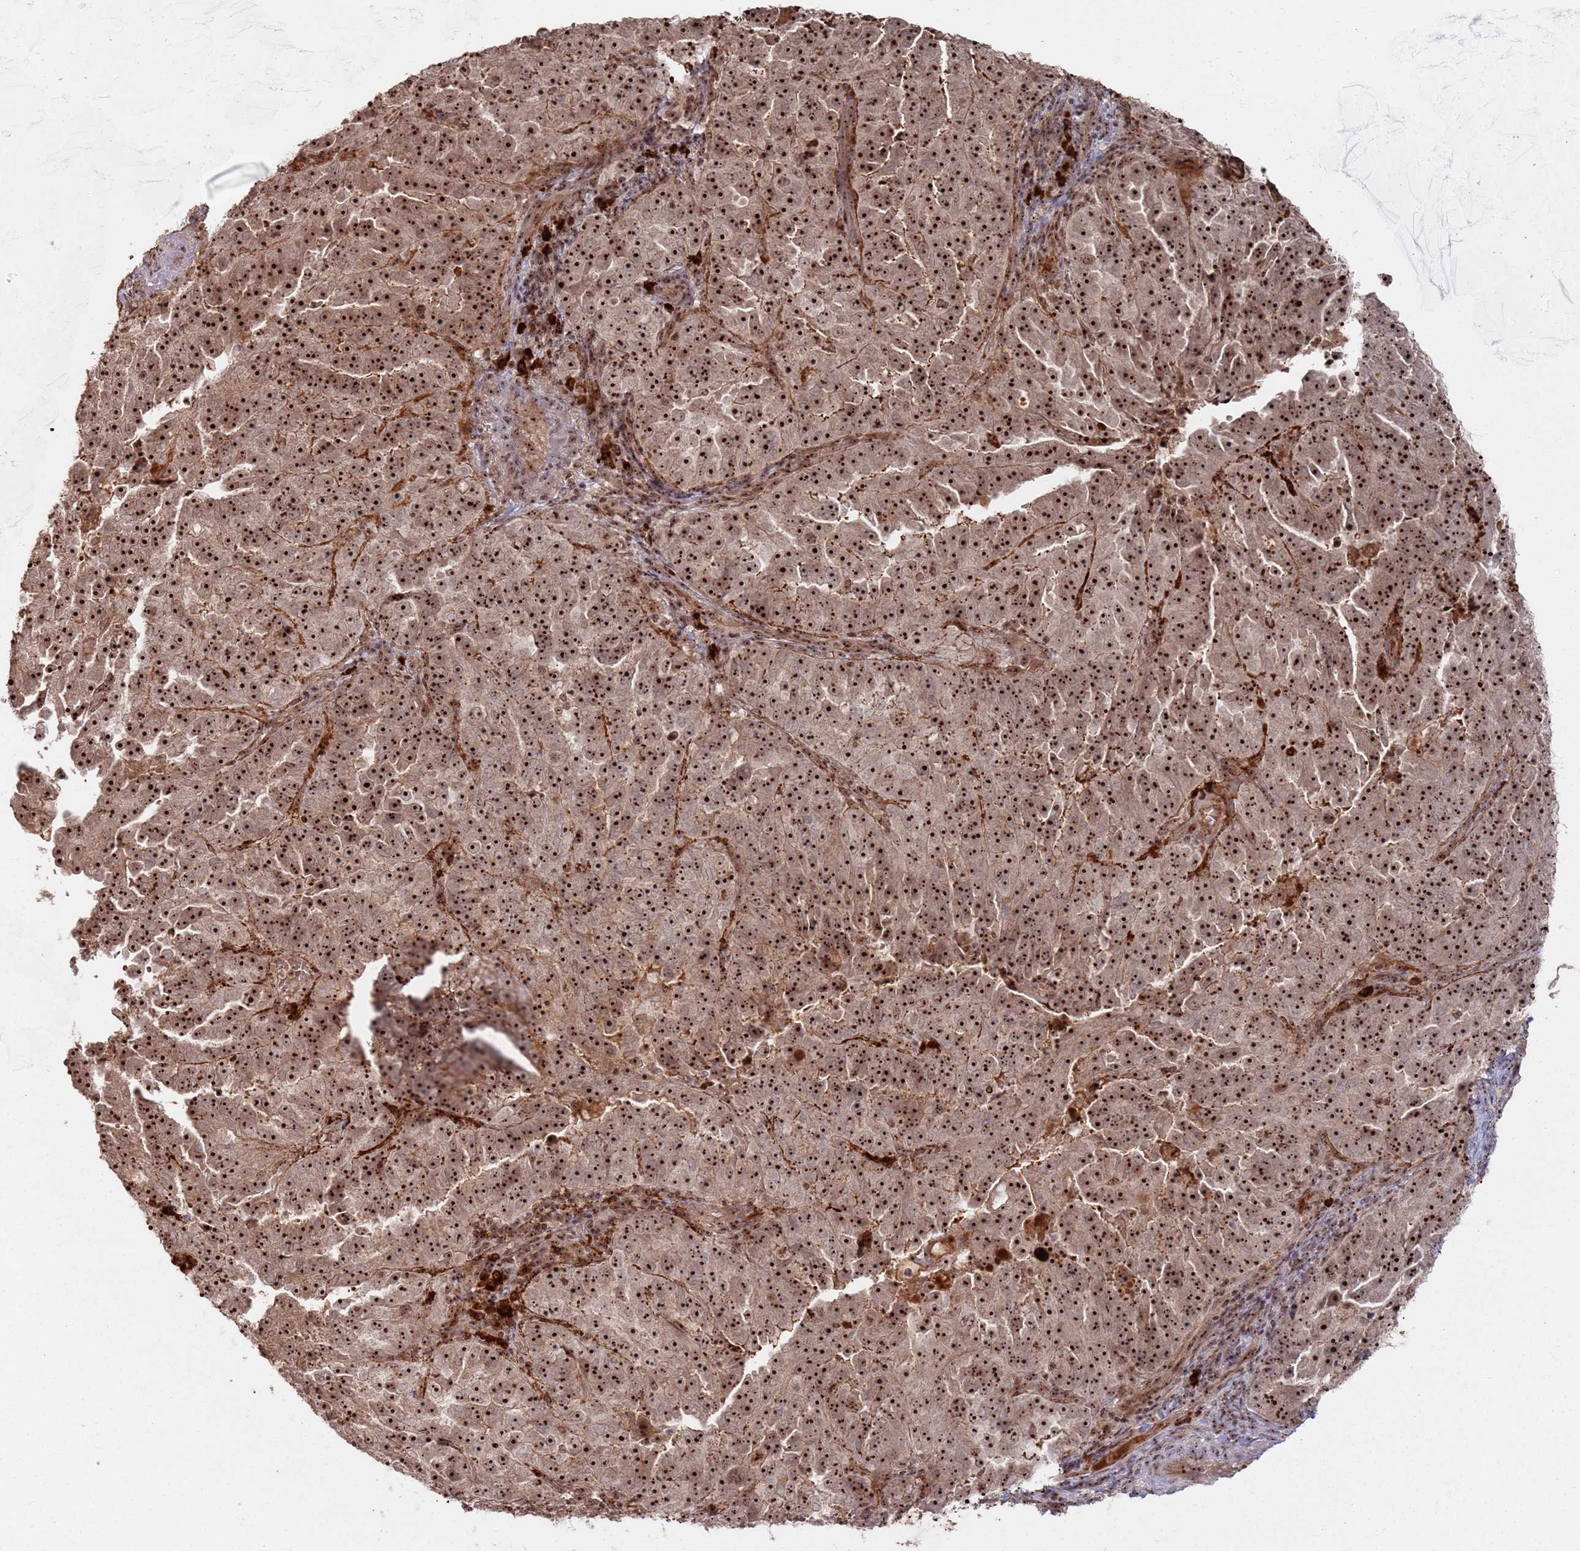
{"staining": {"intensity": "strong", "quantity": ">75%", "location": "nuclear"}, "tissue": "endometrial cancer", "cell_type": "Tumor cells", "image_type": "cancer", "snomed": [{"axis": "morphology", "description": "Adenocarcinoma, NOS"}, {"axis": "topography", "description": "Endometrium"}], "caption": "The immunohistochemical stain labels strong nuclear positivity in tumor cells of endometrial adenocarcinoma tissue.", "gene": "UTP11", "patient": {"sex": "female", "age": 65}}